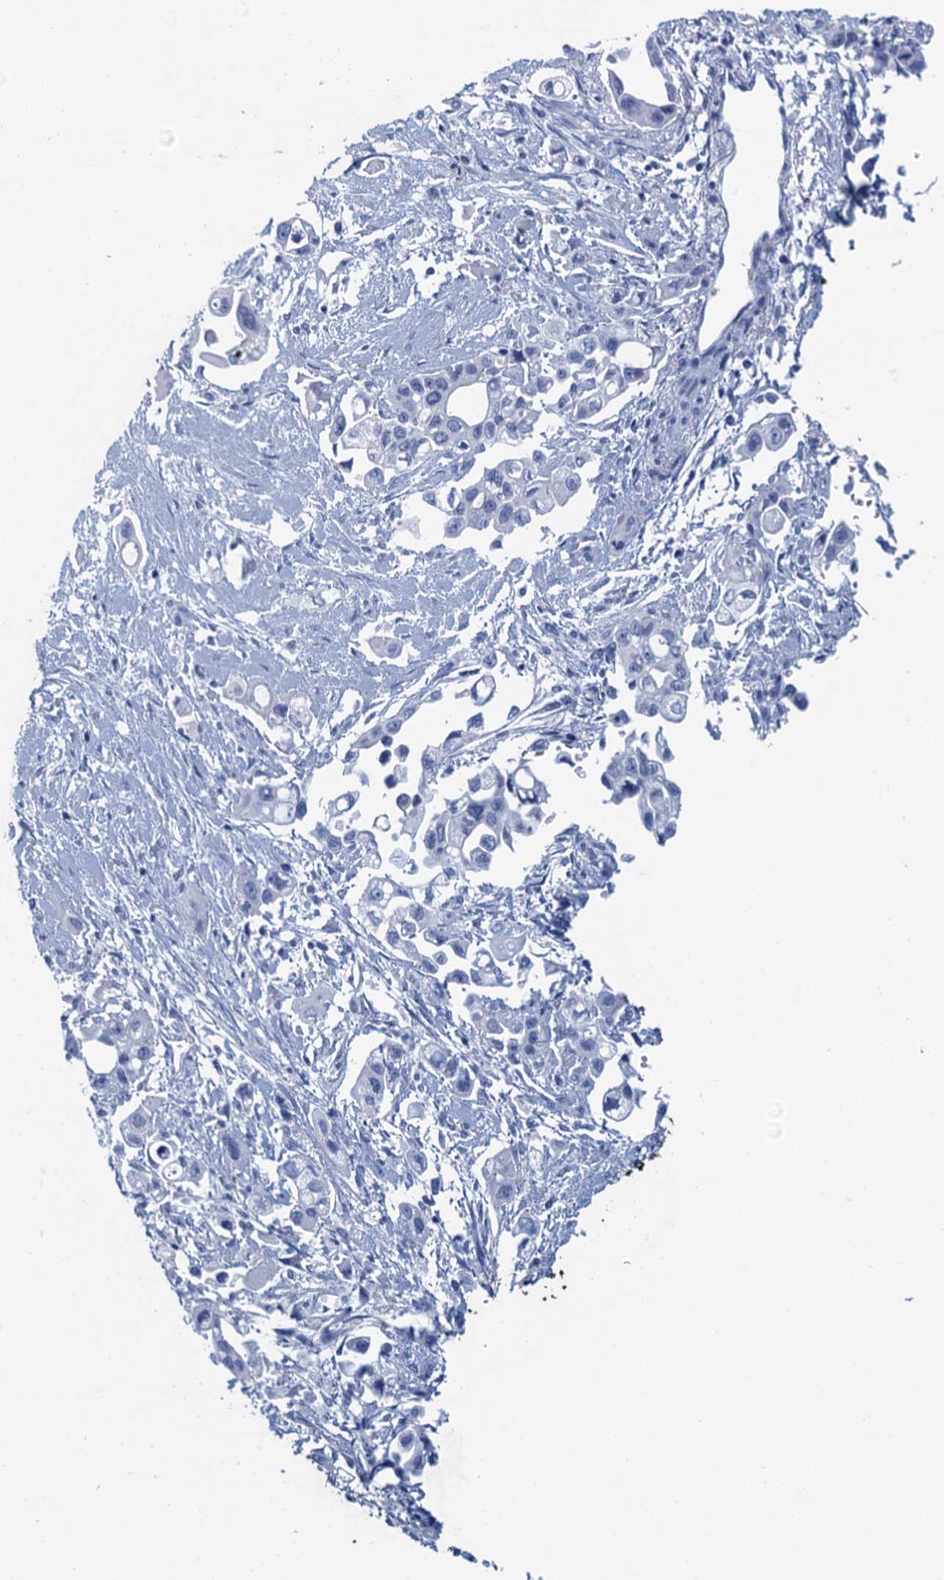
{"staining": {"intensity": "negative", "quantity": "none", "location": "none"}, "tissue": "pancreatic cancer", "cell_type": "Tumor cells", "image_type": "cancer", "snomed": [{"axis": "morphology", "description": "Adenocarcinoma, NOS"}, {"axis": "topography", "description": "Pancreas"}], "caption": "Tumor cells are negative for brown protein staining in pancreatic cancer (adenocarcinoma).", "gene": "CYP51A1", "patient": {"sex": "female", "age": 66}}